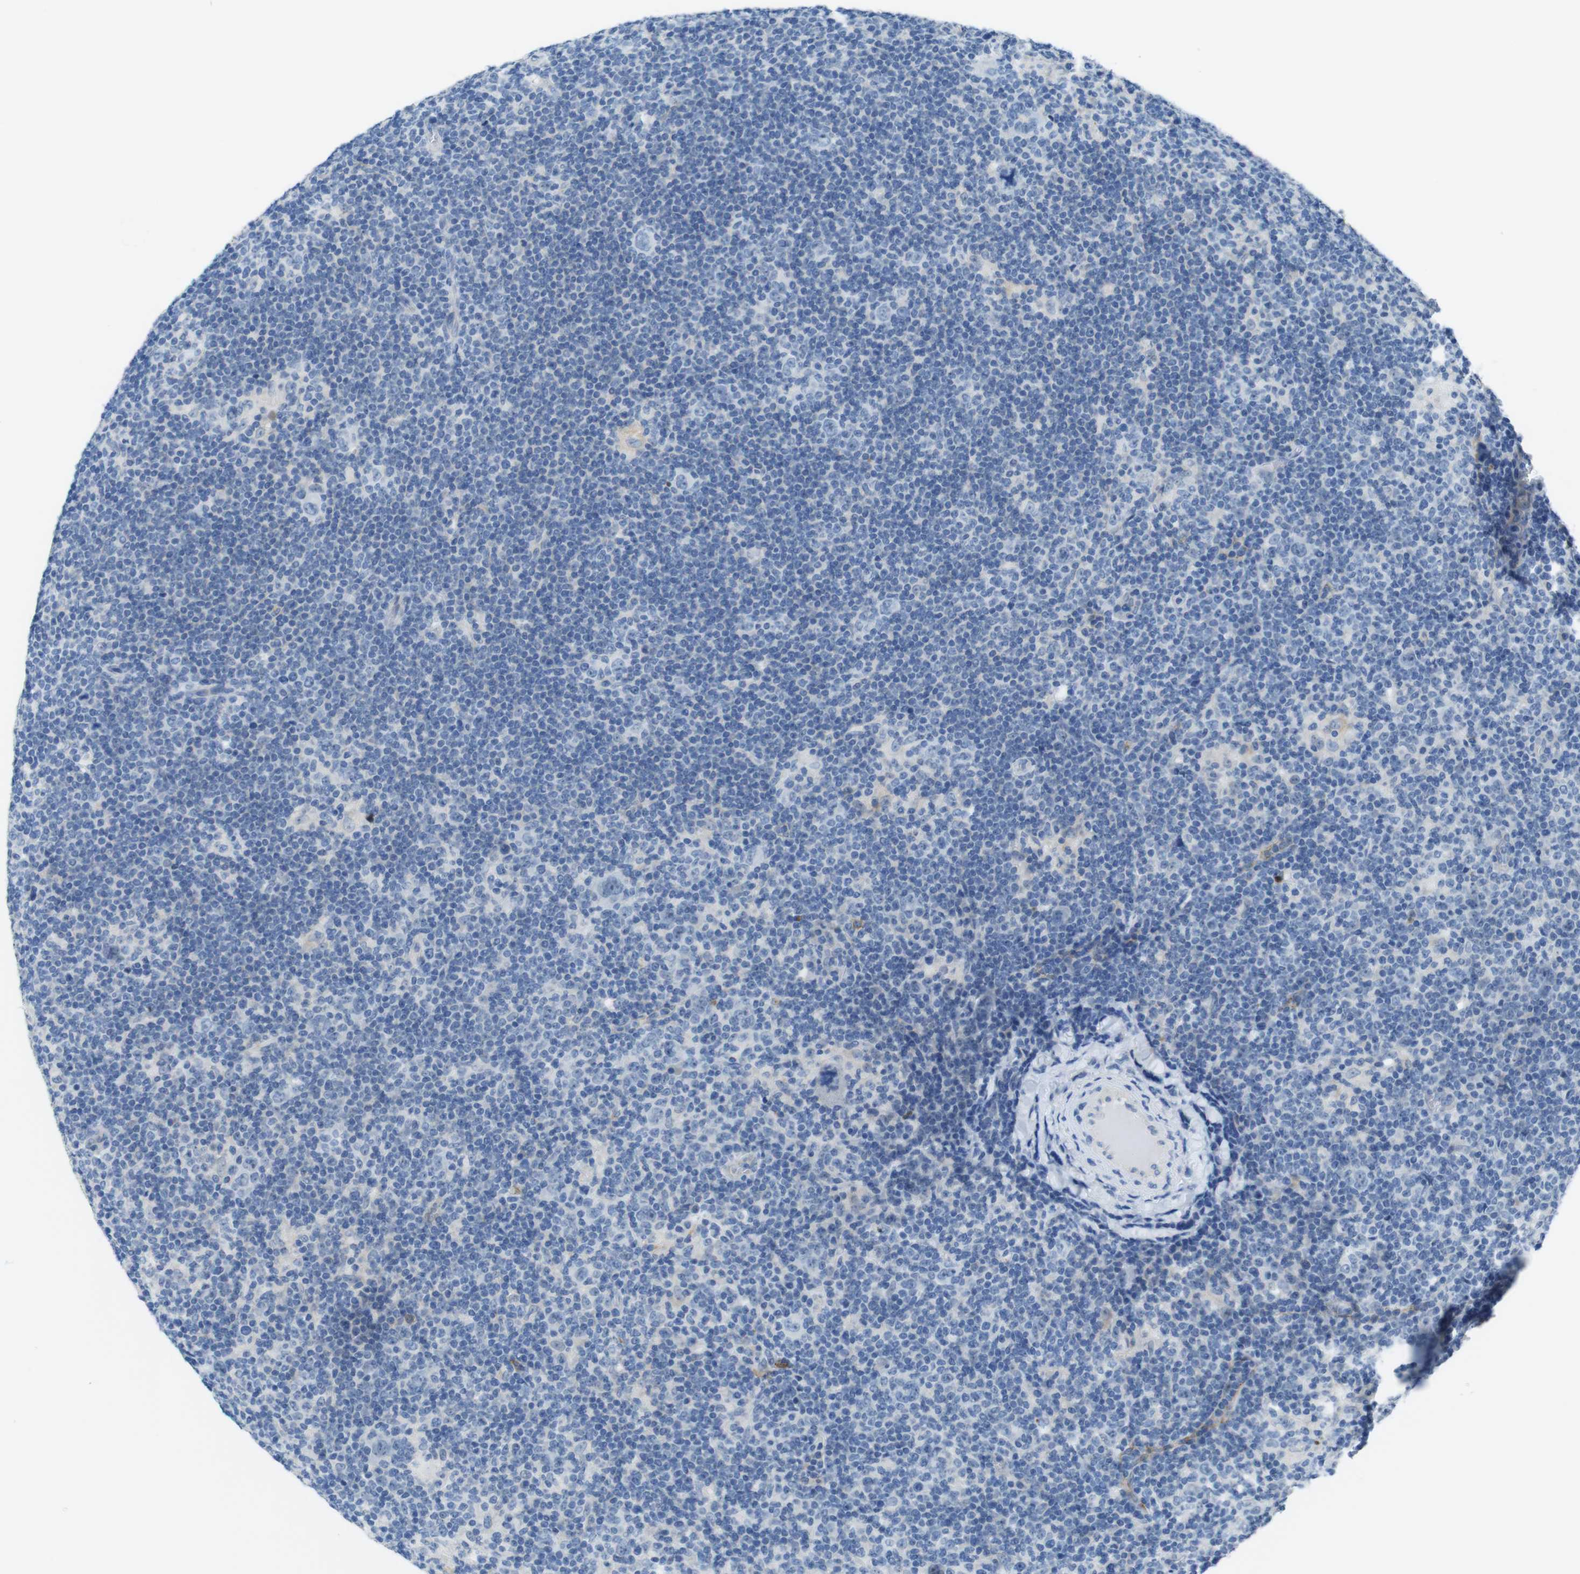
{"staining": {"intensity": "negative", "quantity": "none", "location": "none"}, "tissue": "lymphoma", "cell_type": "Tumor cells", "image_type": "cancer", "snomed": [{"axis": "morphology", "description": "Hodgkin's disease, NOS"}, {"axis": "topography", "description": "Lymph node"}], "caption": "IHC micrograph of neoplastic tissue: human lymphoma stained with DAB (3,3'-diaminobenzidine) exhibits no significant protein positivity in tumor cells. The staining was performed using DAB to visualize the protein expression in brown, while the nuclei were stained in blue with hematoxylin (Magnification: 20x).", "gene": "TJP3", "patient": {"sex": "female", "age": 57}}